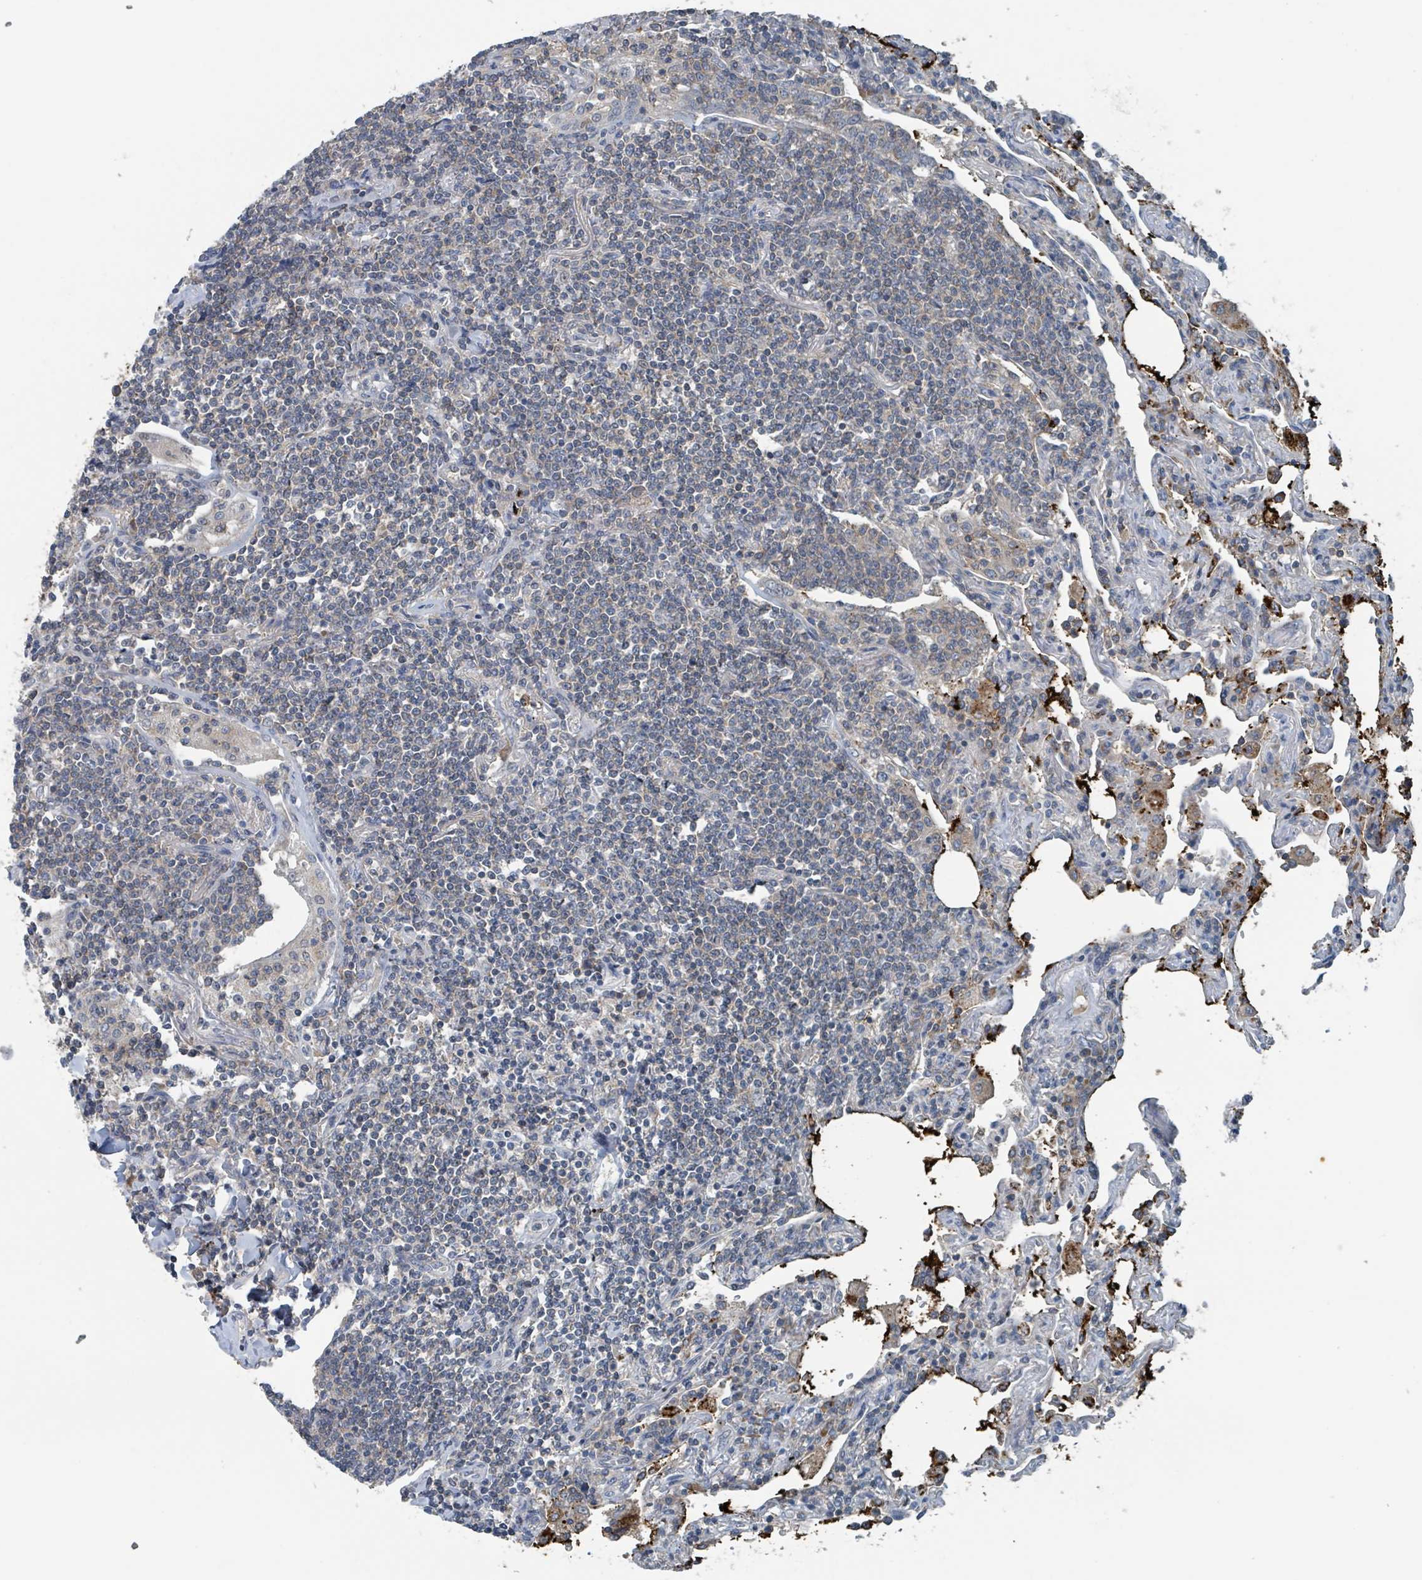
{"staining": {"intensity": "negative", "quantity": "none", "location": "none"}, "tissue": "lymphoma", "cell_type": "Tumor cells", "image_type": "cancer", "snomed": [{"axis": "morphology", "description": "Malignant lymphoma, non-Hodgkin's type, Low grade"}, {"axis": "topography", "description": "Lung"}], "caption": "The image reveals no significant staining in tumor cells of malignant lymphoma, non-Hodgkin's type (low-grade).", "gene": "ACBD4", "patient": {"sex": "female", "age": 71}}